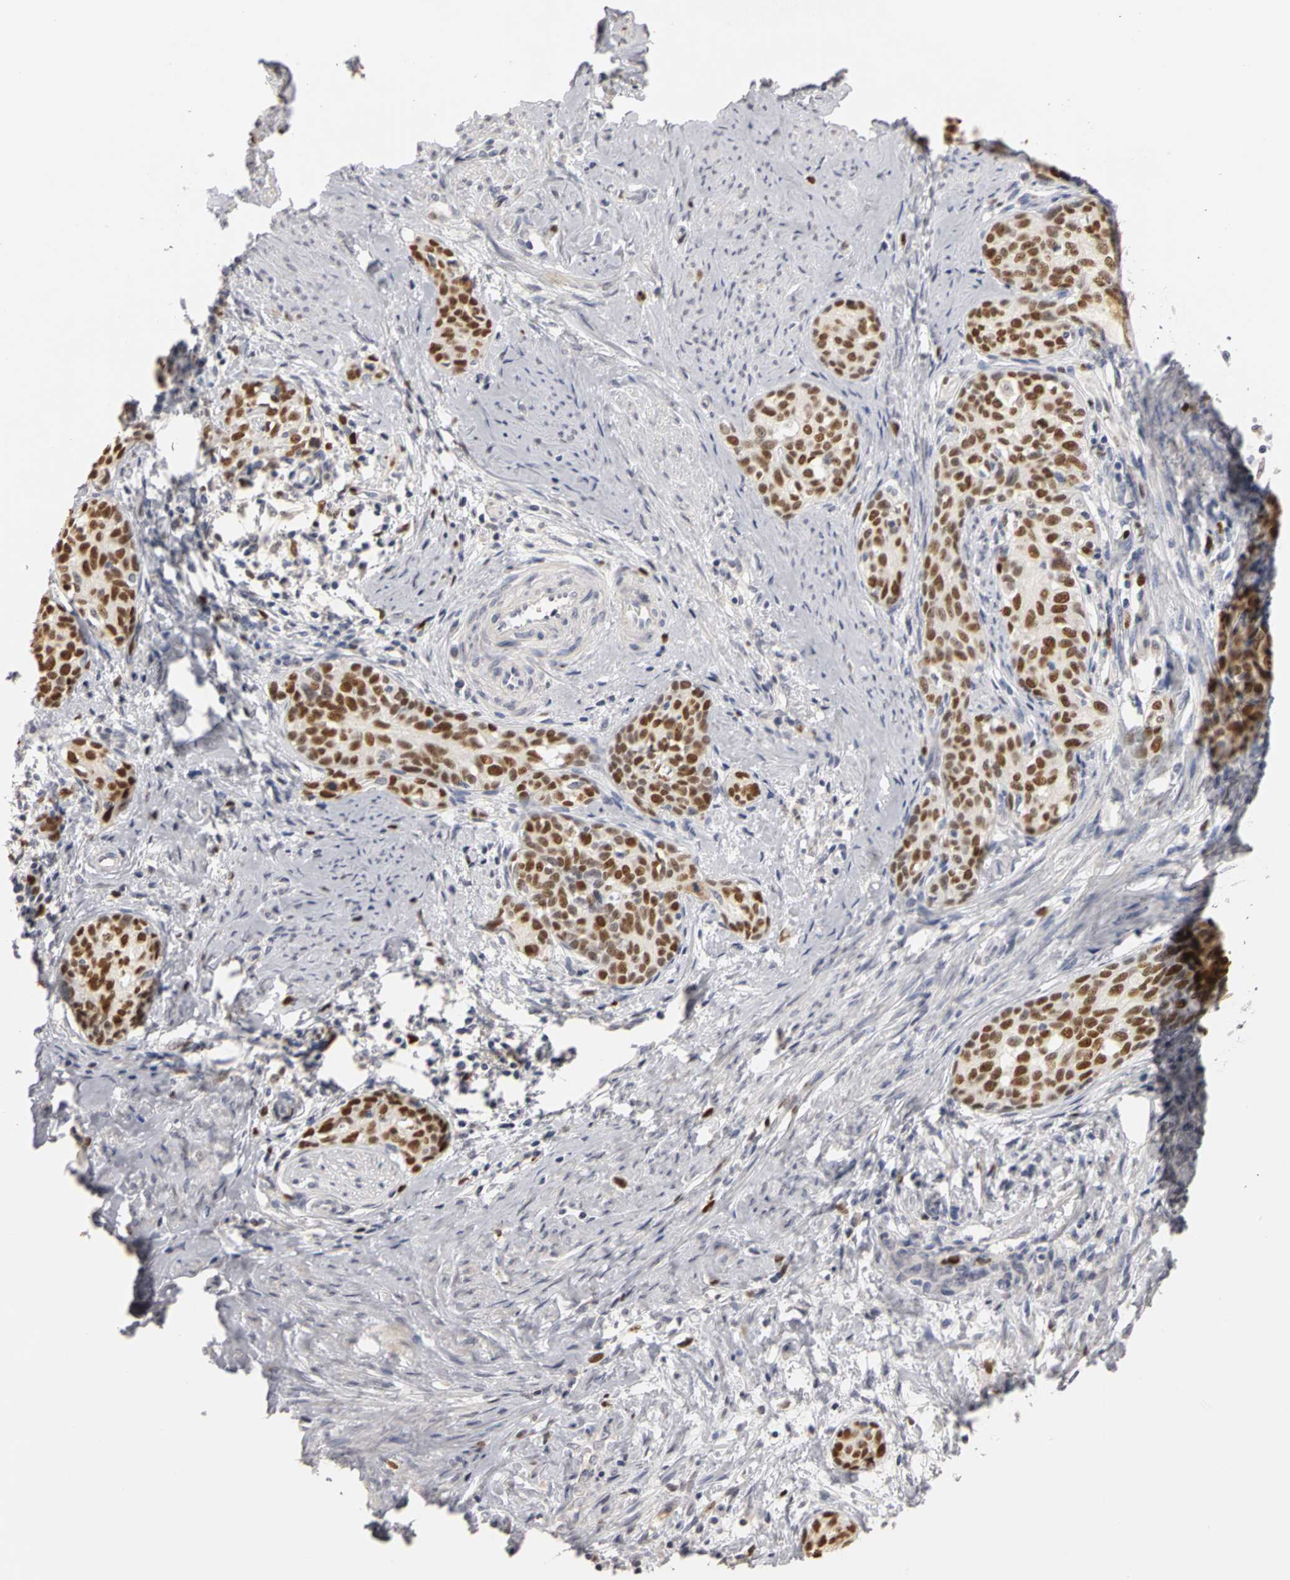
{"staining": {"intensity": "strong", "quantity": "25%-75%", "location": "nuclear"}, "tissue": "cervical cancer", "cell_type": "Tumor cells", "image_type": "cancer", "snomed": [{"axis": "morphology", "description": "Squamous cell carcinoma, NOS"}, {"axis": "morphology", "description": "Adenocarcinoma, NOS"}, {"axis": "topography", "description": "Cervix"}], "caption": "A brown stain shows strong nuclear expression of a protein in cervical adenocarcinoma tumor cells.", "gene": "MCM6", "patient": {"sex": "female", "age": 52}}